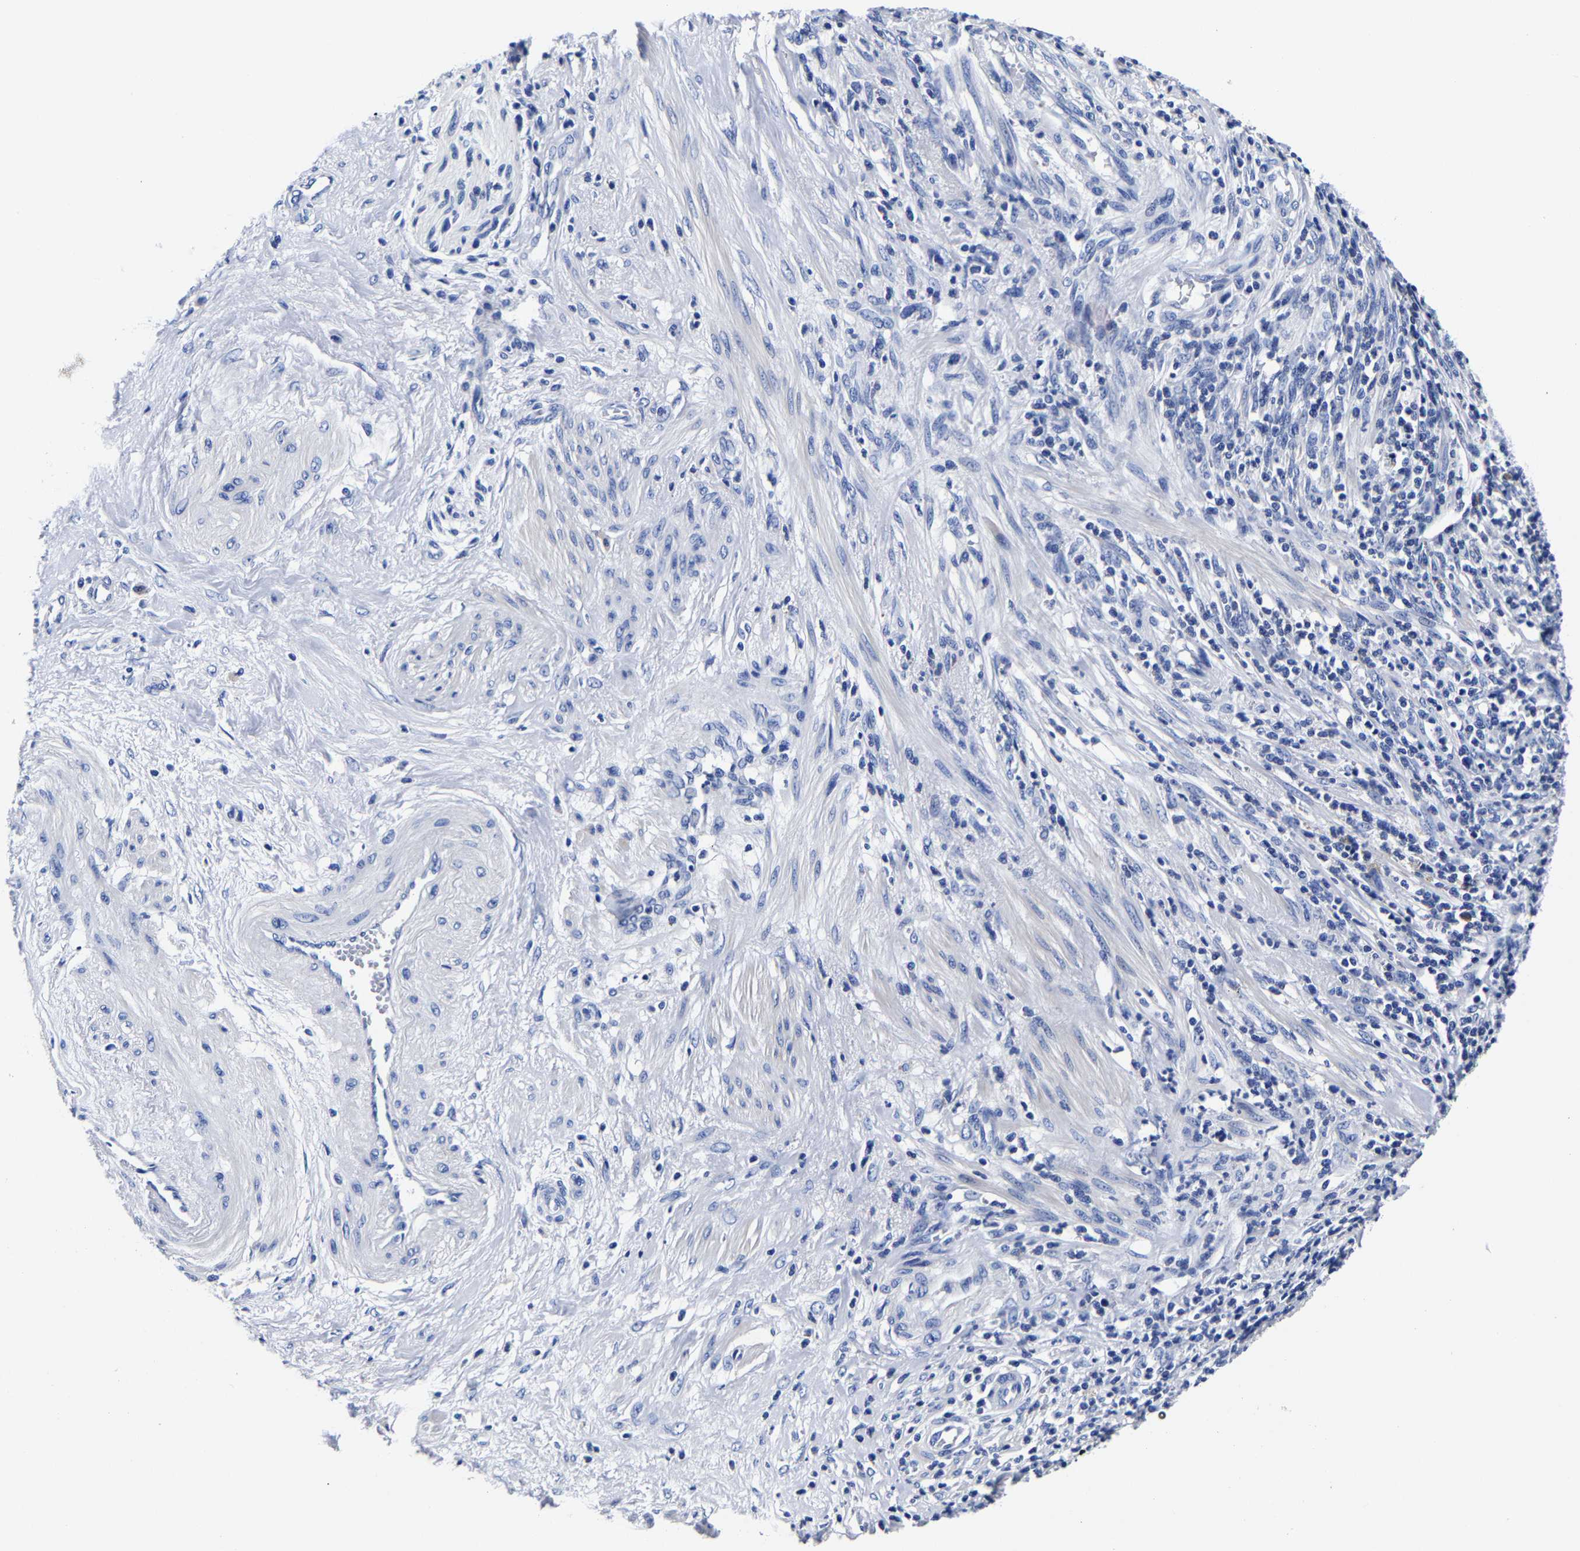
{"staining": {"intensity": "negative", "quantity": "none", "location": "none"}, "tissue": "cervical cancer", "cell_type": "Tumor cells", "image_type": "cancer", "snomed": [{"axis": "morphology", "description": "Squamous cell carcinoma, NOS"}, {"axis": "topography", "description": "Cervix"}], "caption": "Image shows no protein expression in tumor cells of cervical cancer tissue.", "gene": "CPA2", "patient": {"sex": "female", "age": 70}}